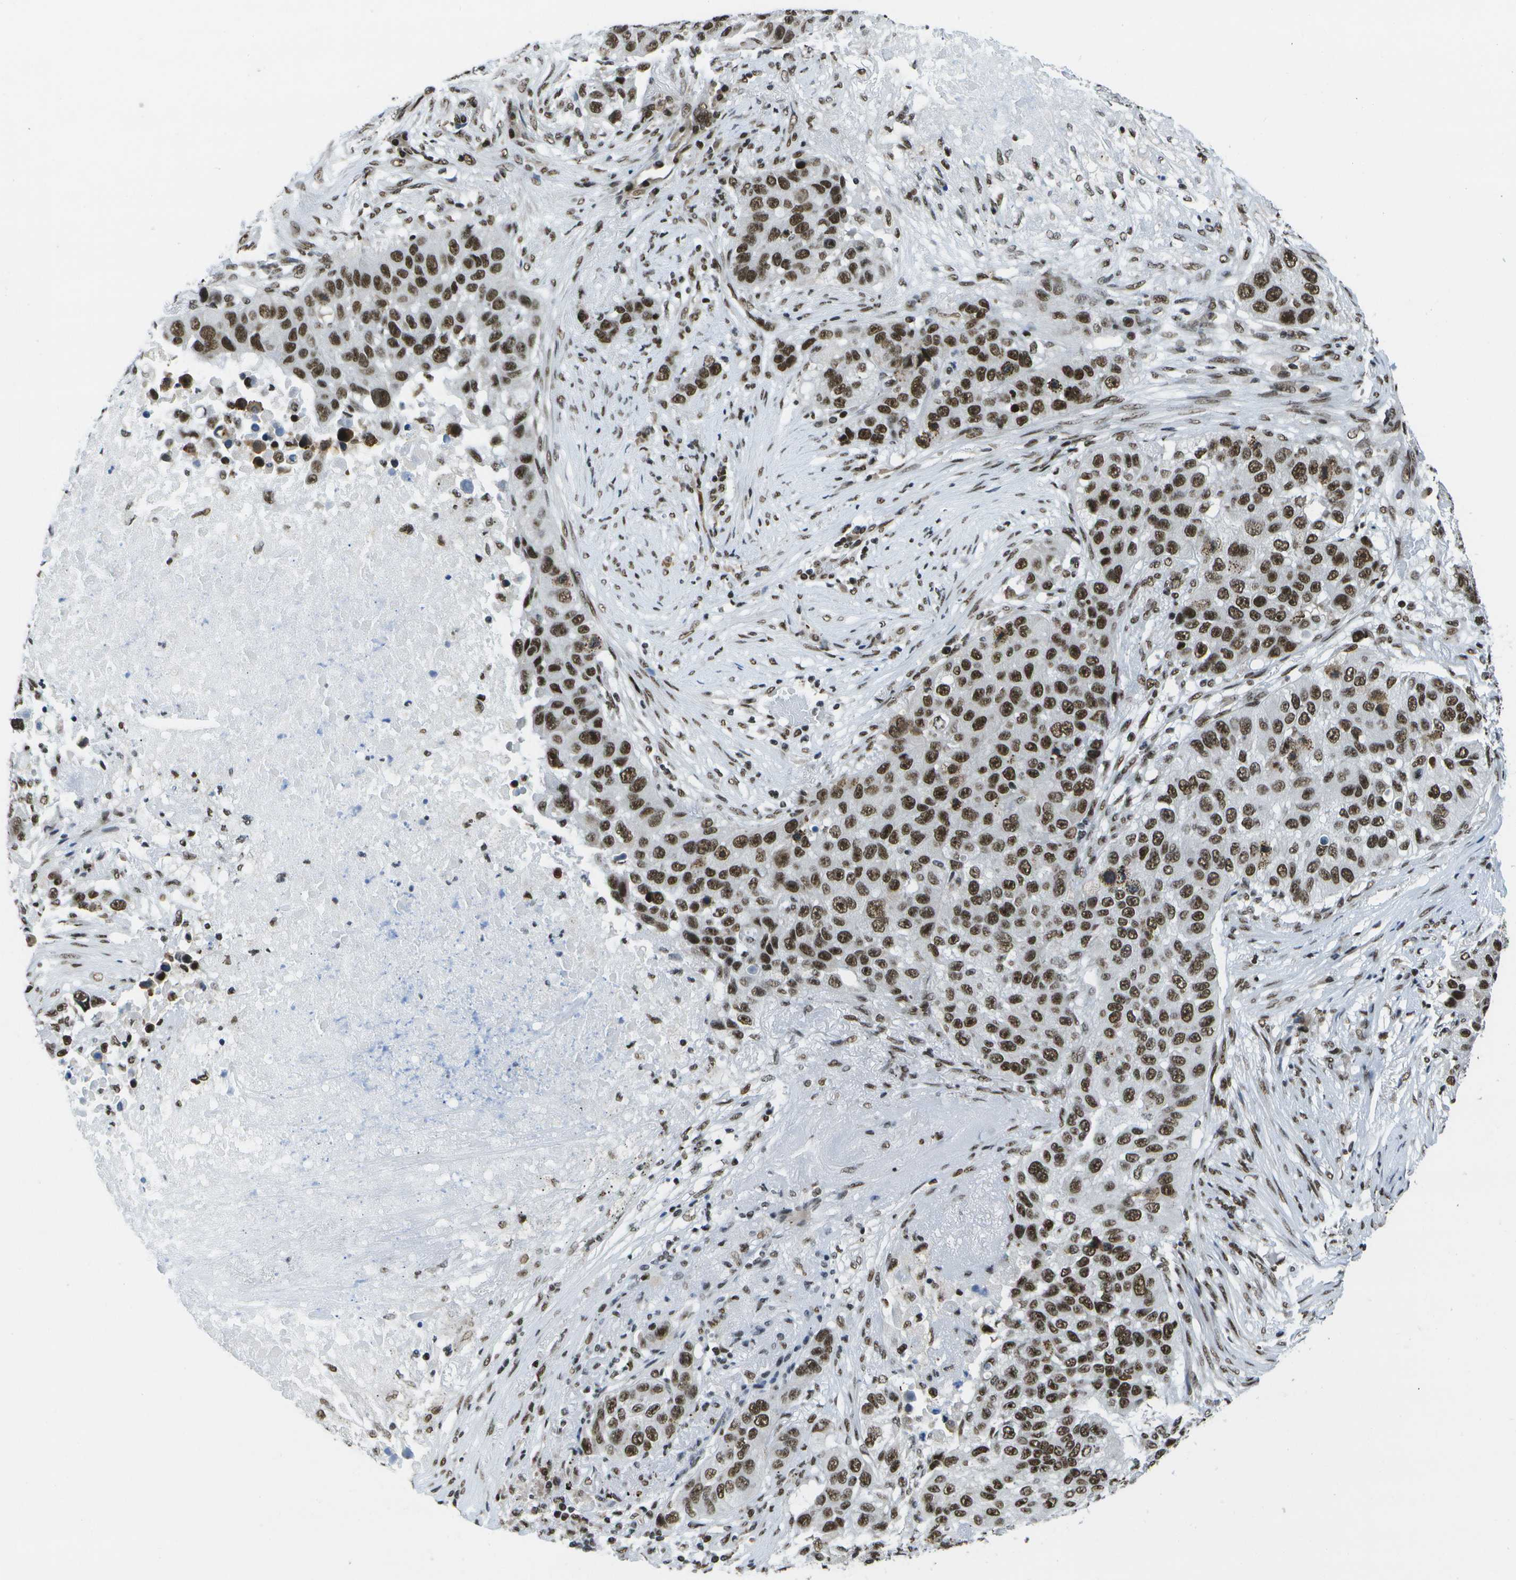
{"staining": {"intensity": "strong", "quantity": ">75%", "location": "nuclear"}, "tissue": "lung cancer", "cell_type": "Tumor cells", "image_type": "cancer", "snomed": [{"axis": "morphology", "description": "Squamous cell carcinoma, NOS"}, {"axis": "topography", "description": "Lung"}], "caption": "DAB immunohistochemical staining of human squamous cell carcinoma (lung) displays strong nuclear protein positivity in approximately >75% of tumor cells. Nuclei are stained in blue.", "gene": "NSRP1", "patient": {"sex": "male", "age": 57}}